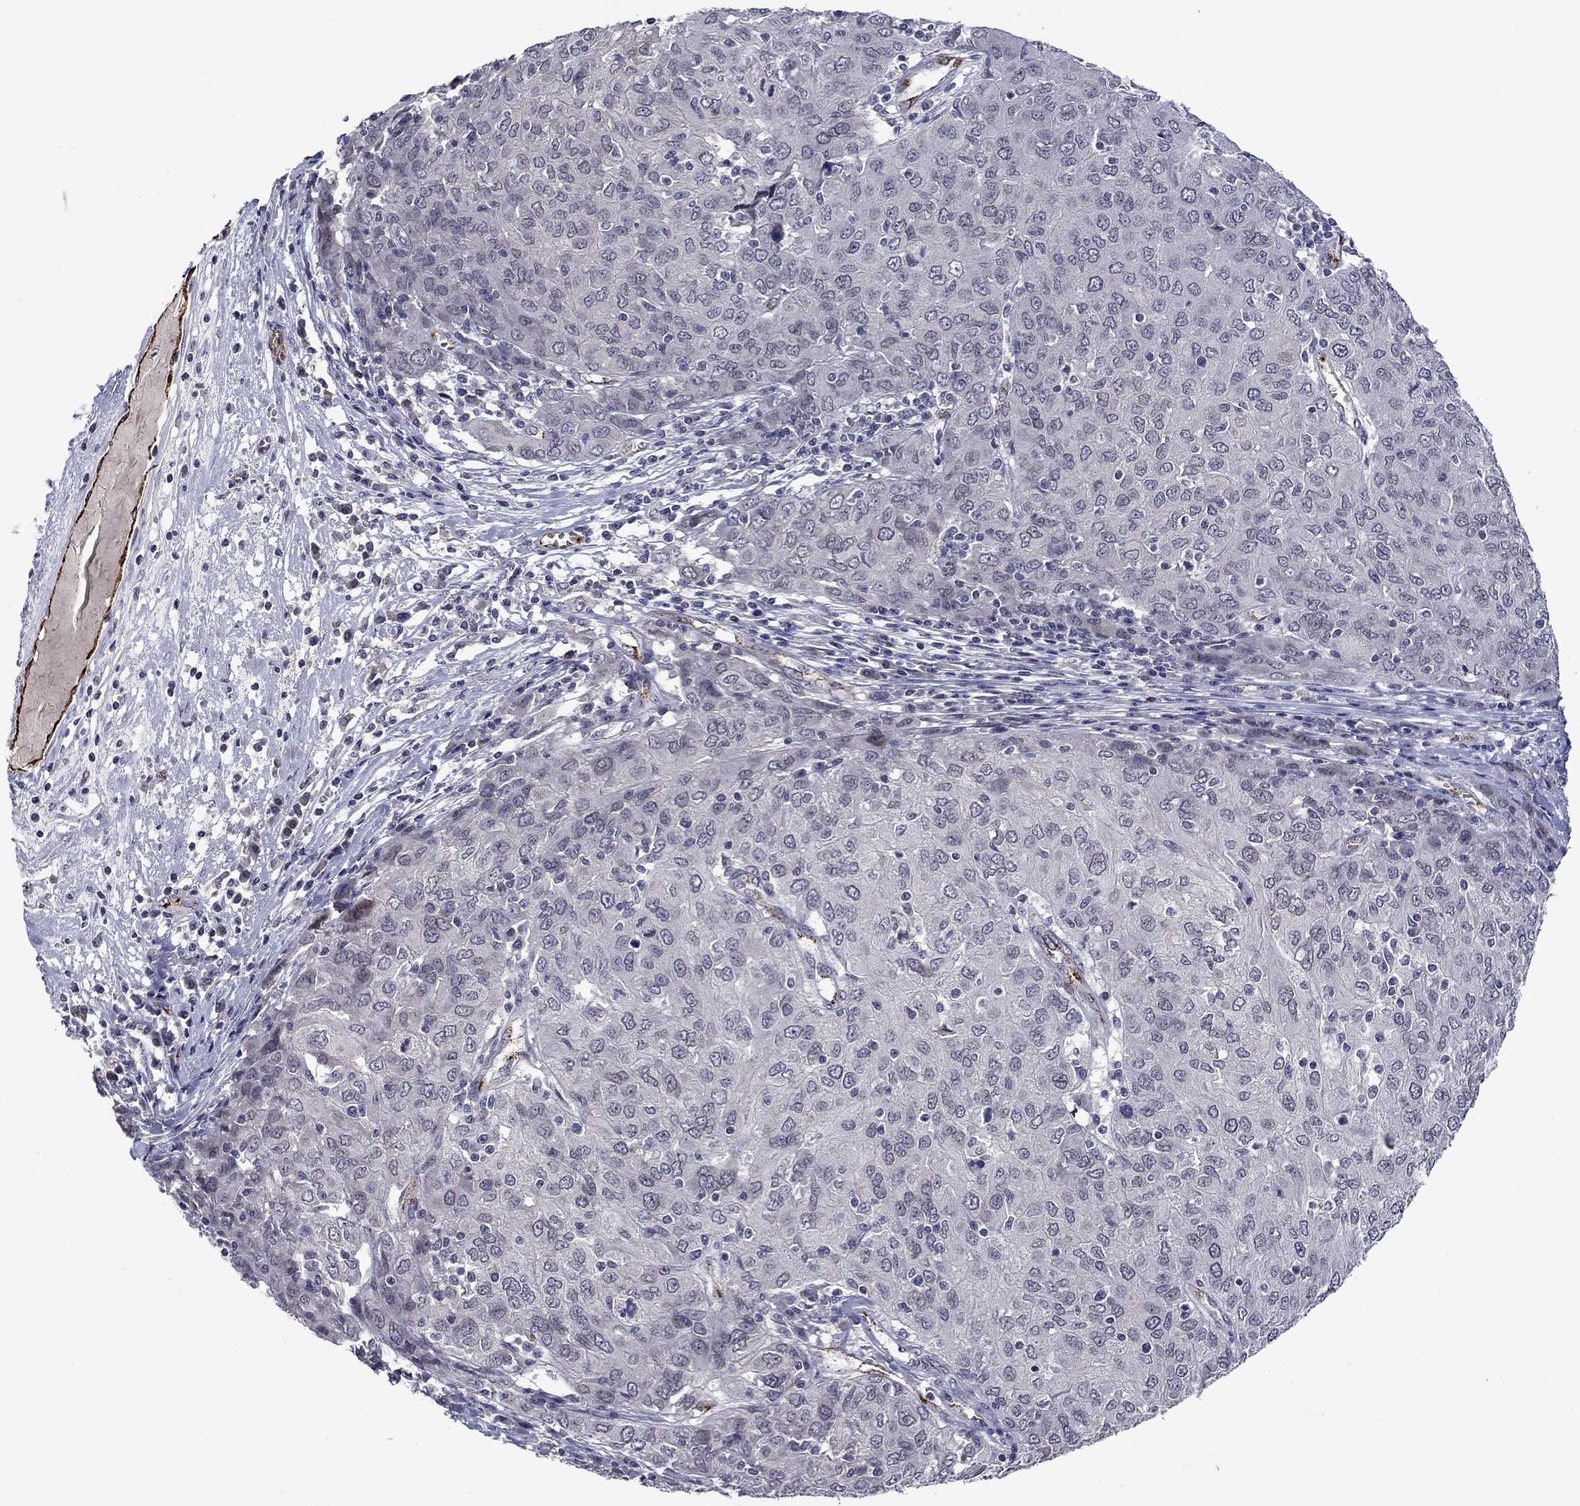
{"staining": {"intensity": "negative", "quantity": "none", "location": "none"}, "tissue": "ovarian cancer", "cell_type": "Tumor cells", "image_type": "cancer", "snomed": [{"axis": "morphology", "description": "Carcinoma, endometroid"}, {"axis": "topography", "description": "Ovary"}], "caption": "The IHC image has no significant positivity in tumor cells of ovarian endometroid carcinoma tissue.", "gene": "SLITRK1", "patient": {"sex": "female", "age": 50}}